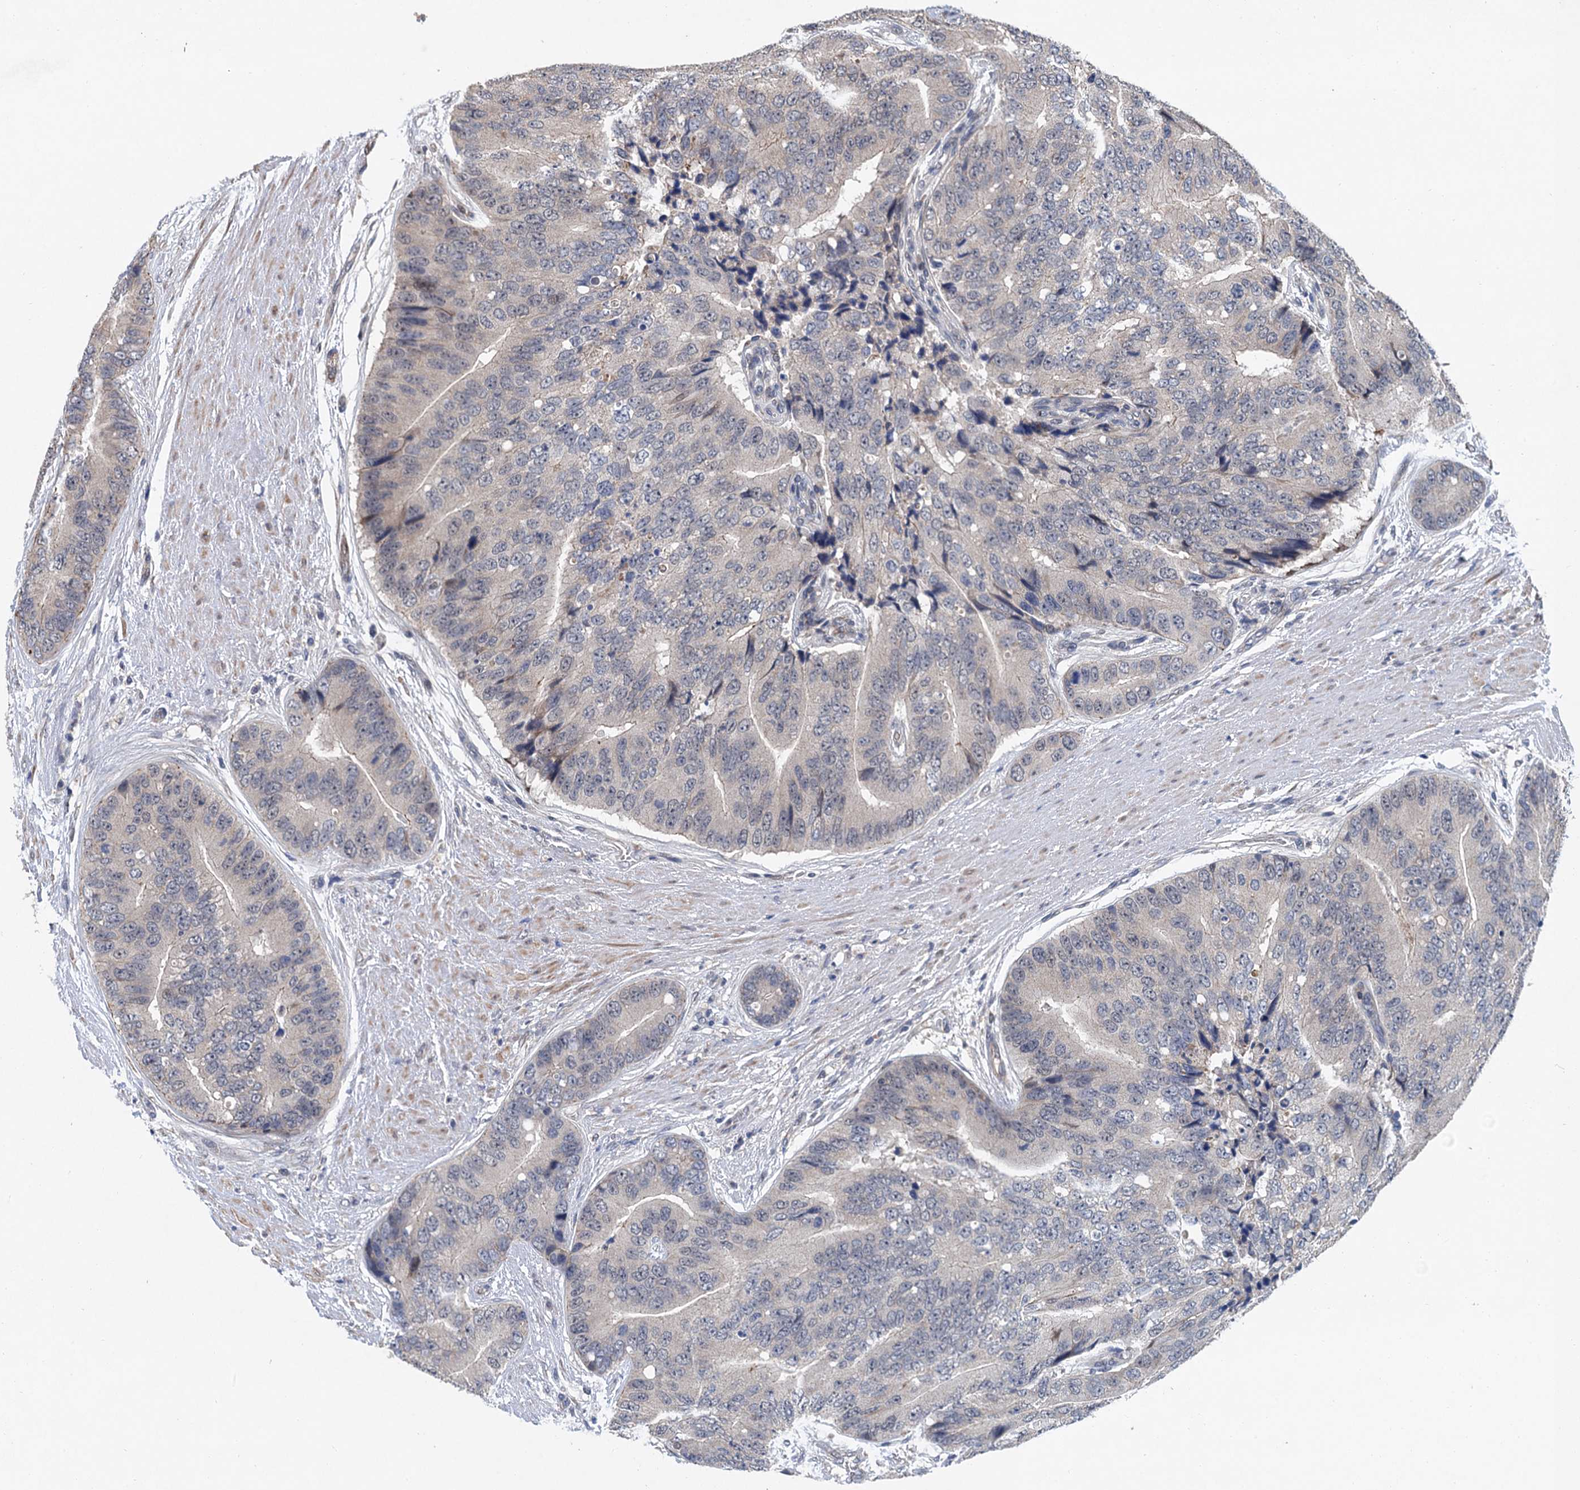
{"staining": {"intensity": "negative", "quantity": "none", "location": "none"}, "tissue": "prostate cancer", "cell_type": "Tumor cells", "image_type": "cancer", "snomed": [{"axis": "morphology", "description": "Adenocarcinoma, High grade"}, {"axis": "topography", "description": "Prostate"}], "caption": "Immunohistochemical staining of human prostate cancer displays no significant positivity in tumor cells. (Stains: DAB immunohistochemistry with hematoxylin counter stain, Microscopy: brightfield microscopy at high magnification).", "gene": "TRAF7", "patient": {"sex": "male", "age": 70}}